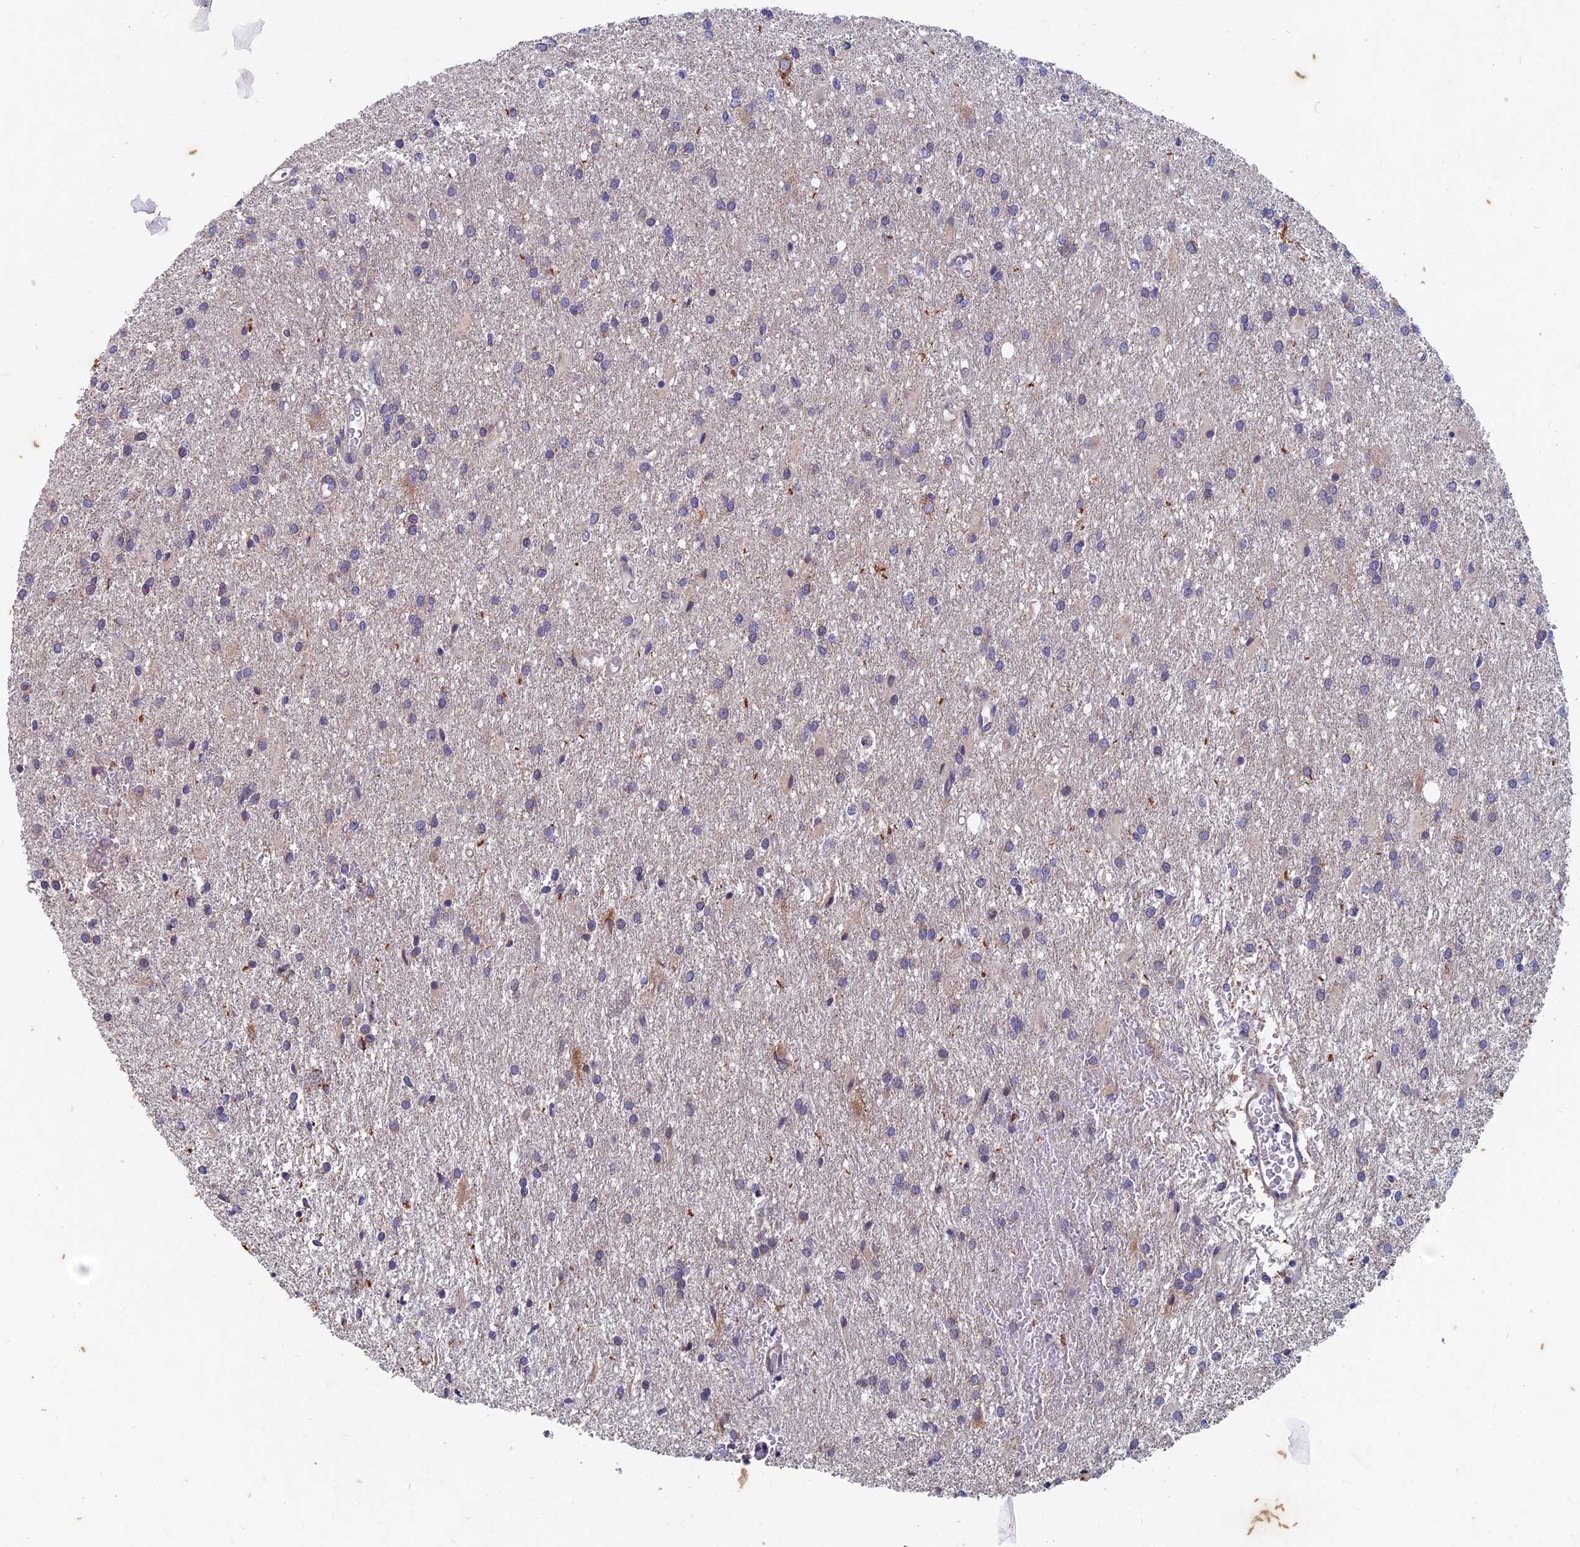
{"staining": {"intensity": "negative", "quantity": "none", "location": "none"}, "tissue": "glioma", "cell_type": "Tumor cells", "image_type": "cancer", "snomed": [{"axis": "morphology", "description": "Glioma, malignant, High grade"}, {"axis": "topography", "description": "Brain"}], "caption": "This is a image of IHC staining of glioma, which shows no positivity in tumor cells. (Brightfield microscopy of DAB (3,3'-diaminobenzidine) immunohistochemistry (IHC) at high magnification).", "gene": "AP4S1", "patient": {"sex": "female", "age": 50}}